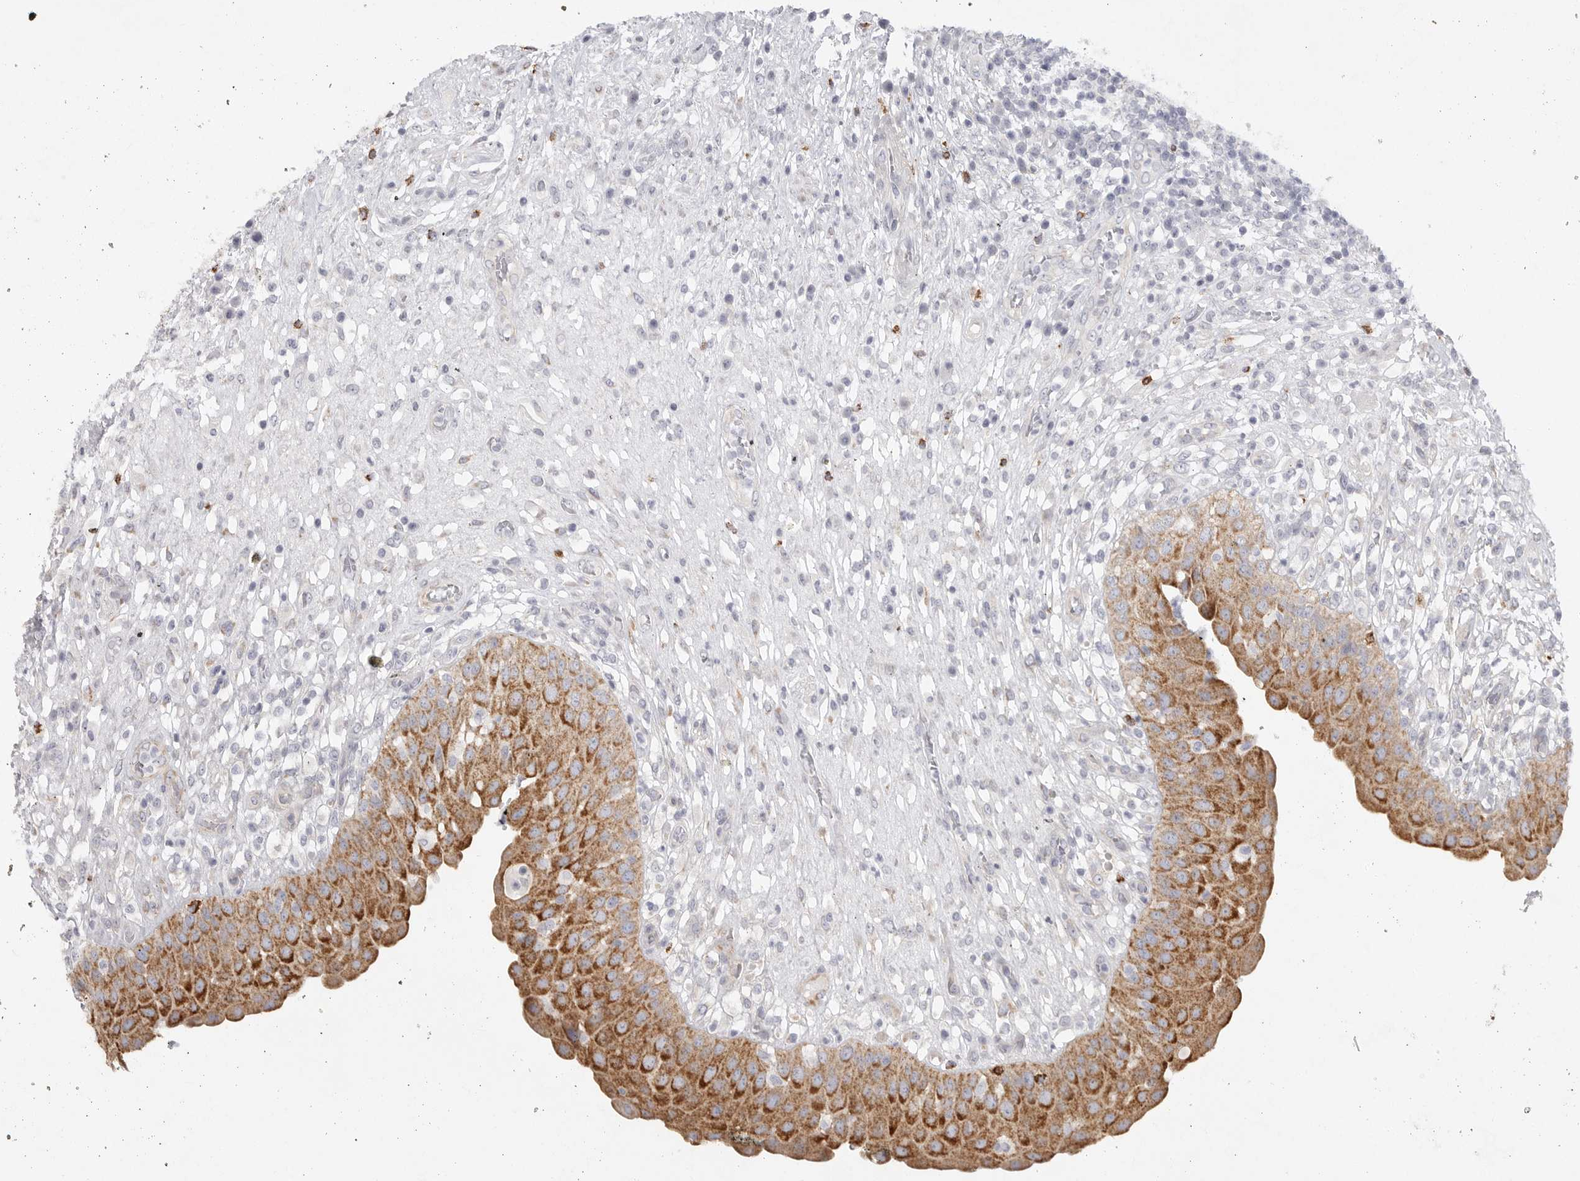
{"staining": {"intensity": "strong", "quantity": ">75%", "location": "cytoplasmic/membranous"}, "tissue": "urinary bladder", "cell_type": "Urothelial cells", "image_type": "normal", "snomed": [{"axis": "morphology", "description": "Normal tissue, NOS"}, {"axis": "topography", "description": "Urinary bladder"}], "caption": "Normal urinary bladder demonstrates strong cytoplasmic/membranous positivity in approximately >75% of urothelial cells, visualized by immunohistochemistry. (DAB IHC, brown staining for protein, blue staining for nuclei).", "gene": "ELP3", "patient": {"sex": "female", "age": 62}}